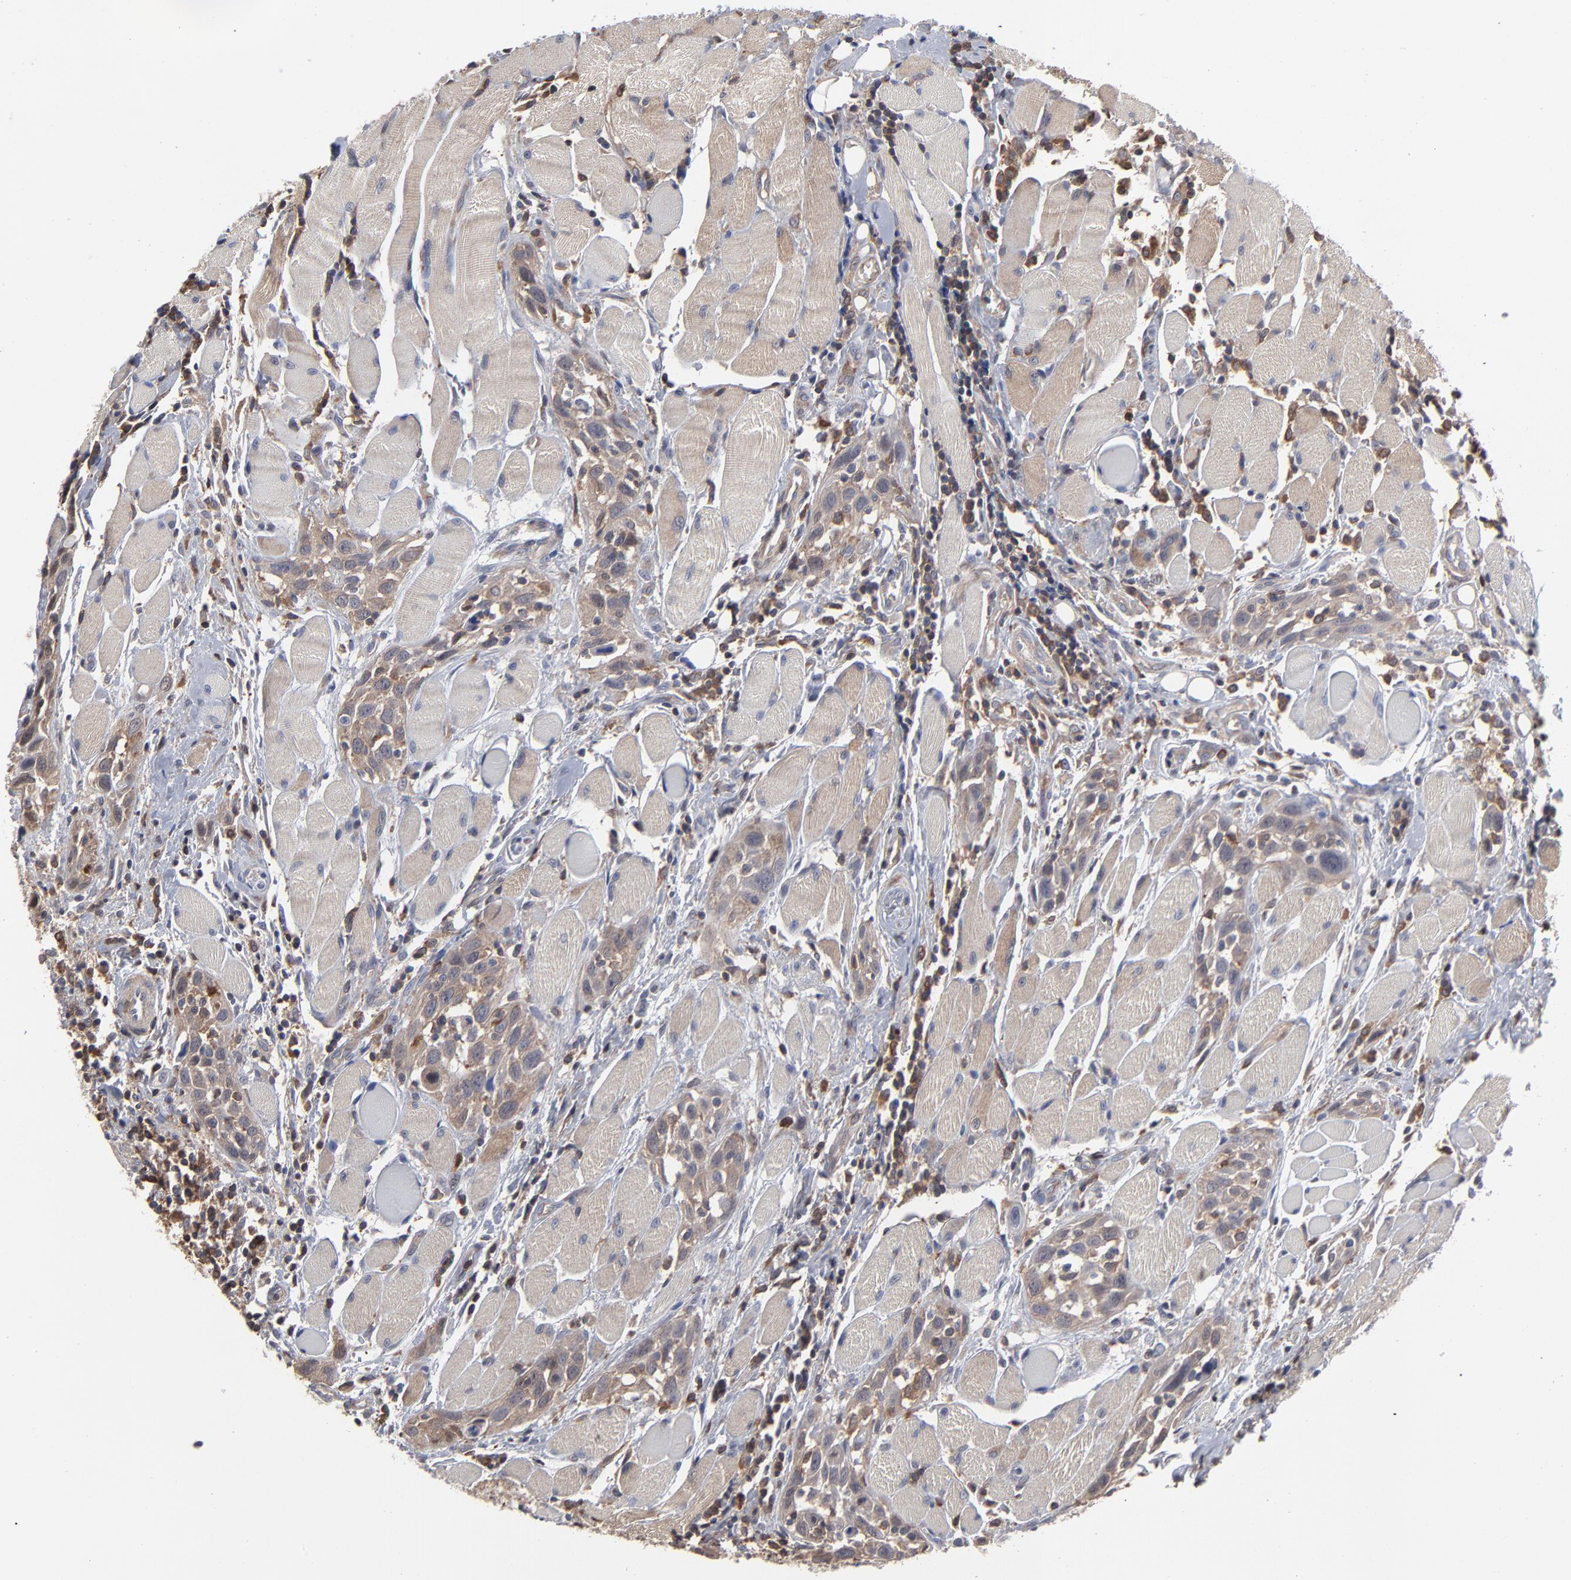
{"staining": {"intensity": "weak", "quantity": ">75%", "location": "cytoplasmic/membranous"}, "tissue": "head and neck cancer", "cell_type": "Tumor cells", "image_type": "cancer", "snomed": [{"axis": "morphology", "description": "Squamous cell carcinoma, NOS"}, {"axis": "topography", "description": "Oral tissue"}, {"axis": "topography", "description": "Head-Neck"}], "caption": "Immunohistochemical staining of head and neck squamous cell carcinoma demonstrates low levels of weak cytoplasmic/membranous expression in approximately >75% of tumor cells.", "gene": "MAP2K1", "patient": {"sex": "female", "age": 50}}